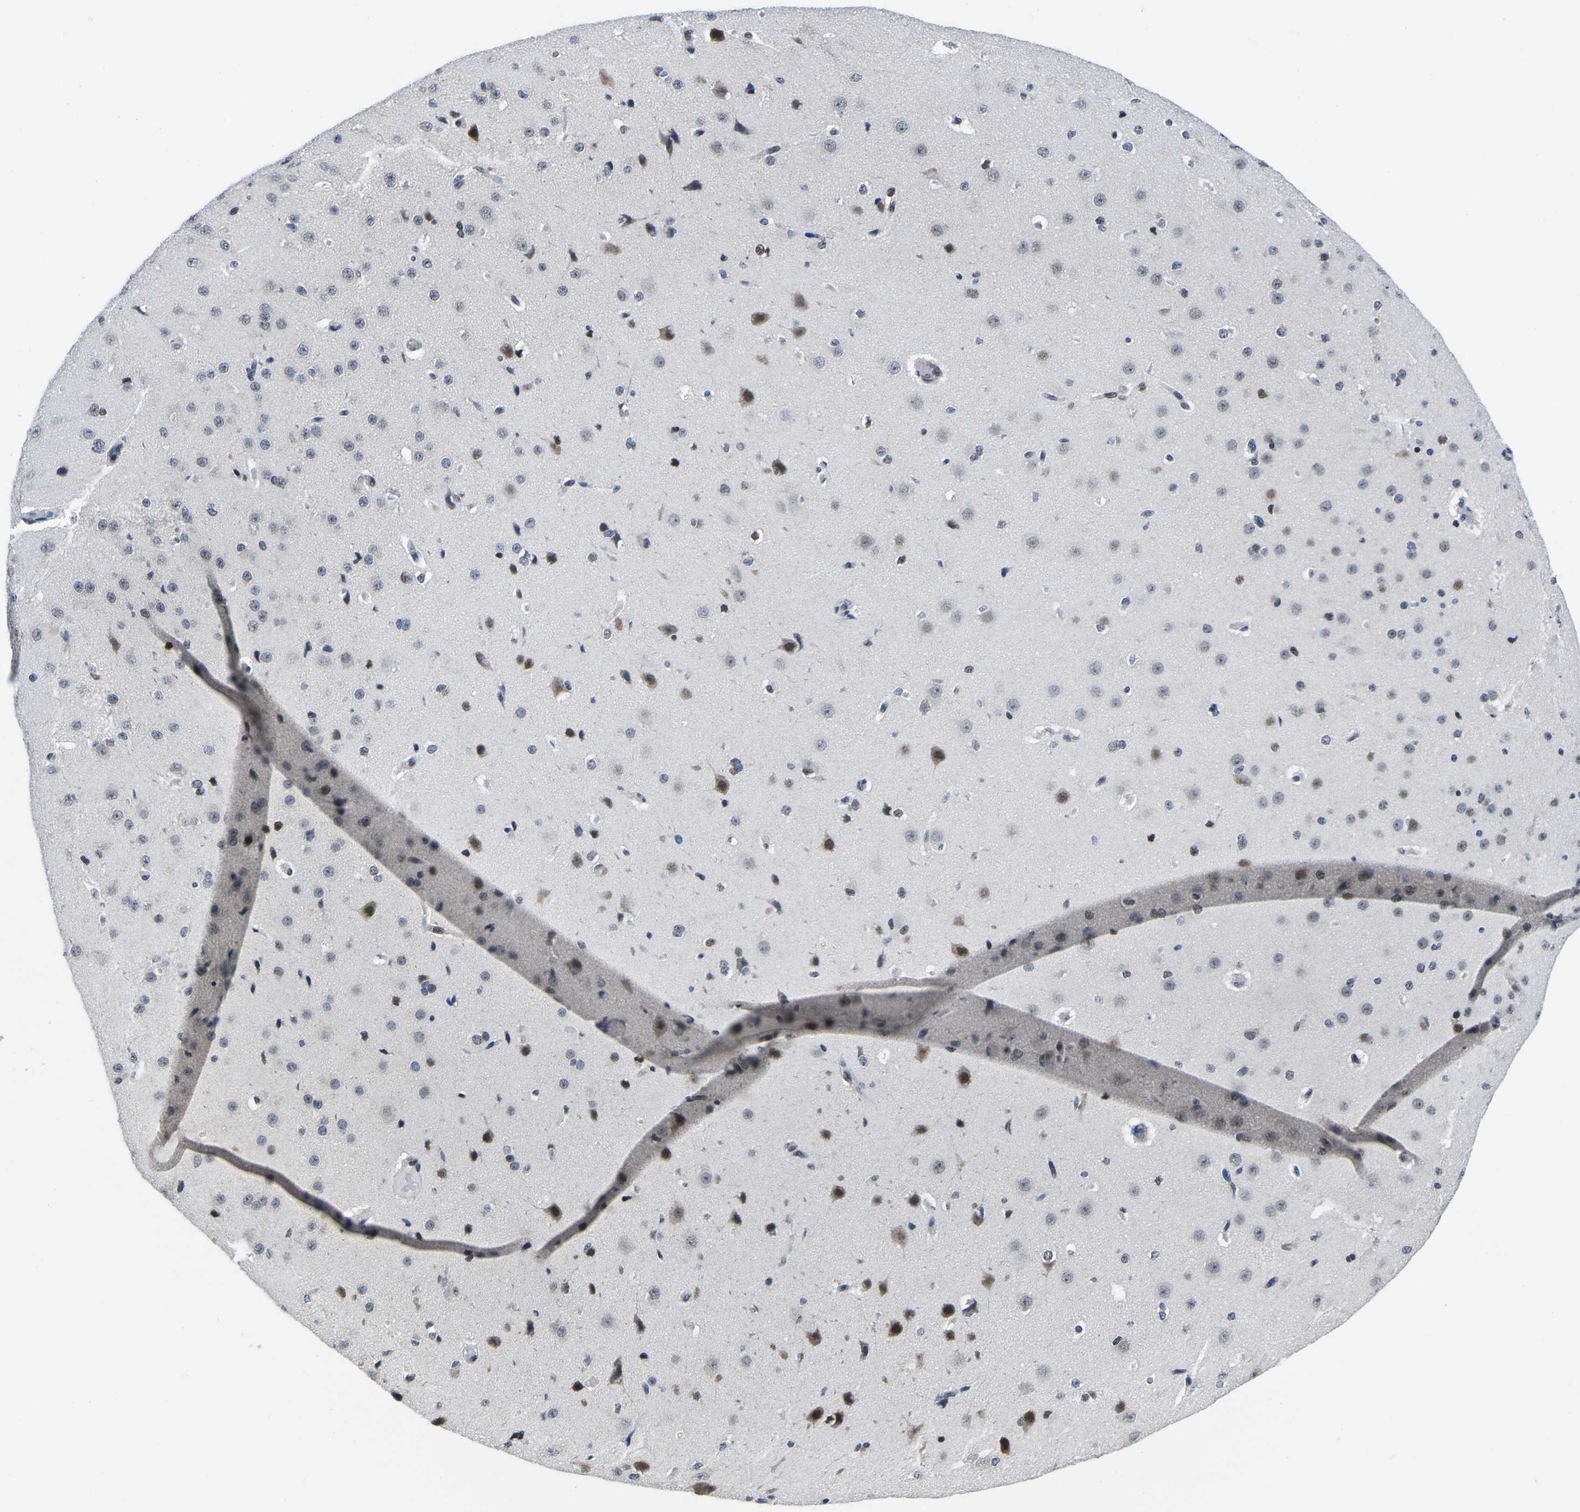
{"staining": {"intensity": "moderate", "quantity": "<25%", "location": "nuclear"}, "tissue": "cerebral cortex", "cell_type": "Endothelial cells", "image_type": "normal", "snomed": [{"axis": "morphology", "description": "Normal tissue, NOS"}, {"axis": "morphology", "description": "Developmental malformation"}, {"axis": "topography", "description": "Cerebral cortex"}], "caption": "High-power microscopy captured an immunohistochemistry (IHC) histopathology image of normal cerebral cortex, revealing moderate nuclear staining in about <25% of endothelial cells. Immunohistochemistry stains the protein of interest in brown and the nuclei are stained blue.", "gene": "CDC73", "patient": {"sex": "female", "age": 30}}